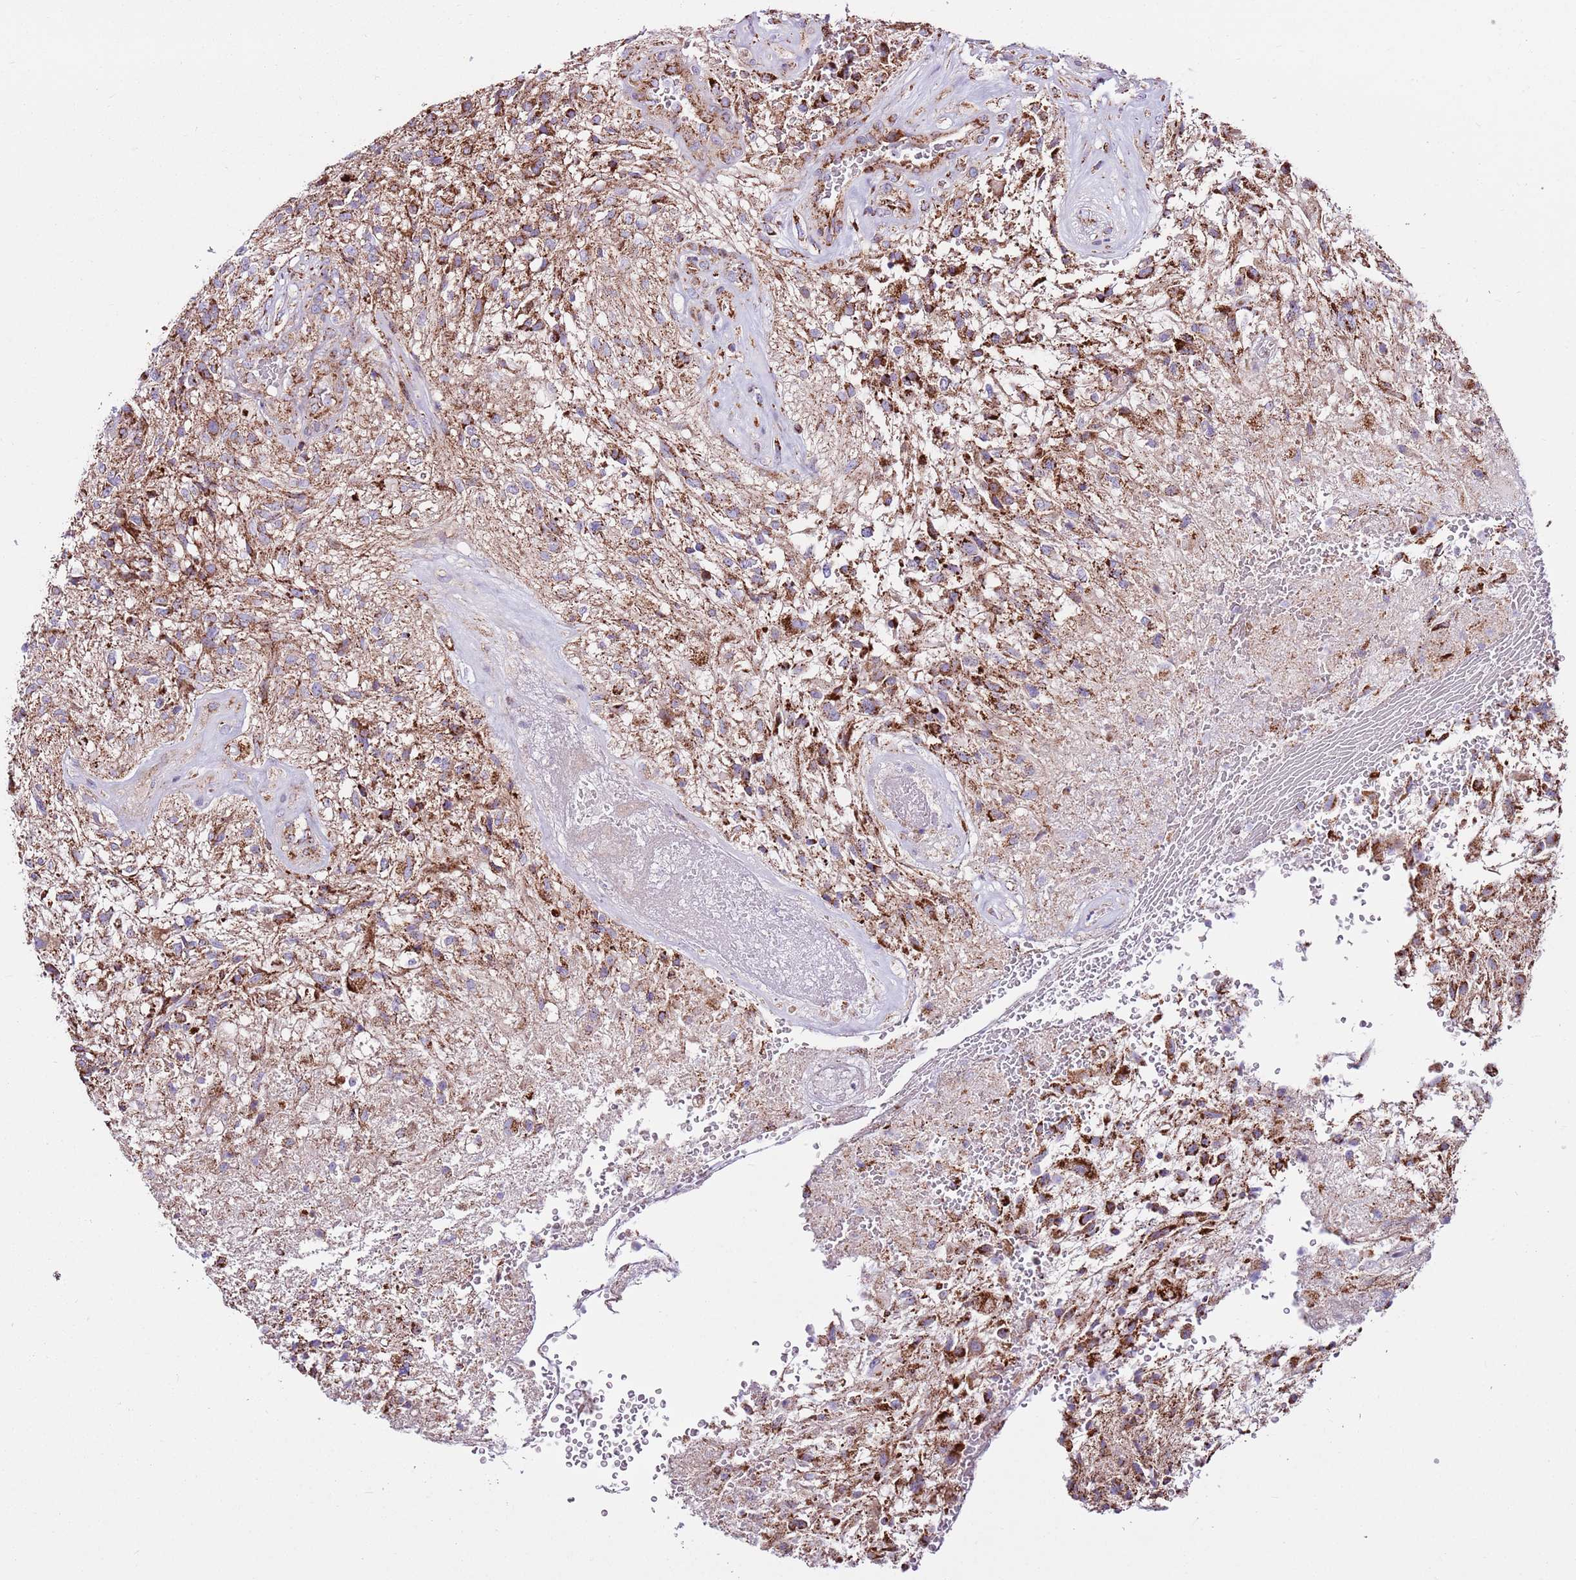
{"staining": {"intensity": "moderate", "quantity": "25%-75%", "location": "cytoplasmic/membranous"}, "tissue": "glioma", "cell_type": "Tumor cells", "image_type": "cancer", "snomed": [{"axis": "morphology", "description": "Glioma, malignant, High grade"}, {"axis": "topography", "description": "Brain"}], "caption": "Glioma stained for a protein exhibits moderate cytoplasmic/membranous positivity in tumor cells.", "gene": "HECTD4", "patient": {"sex": "male", "age": 56}}